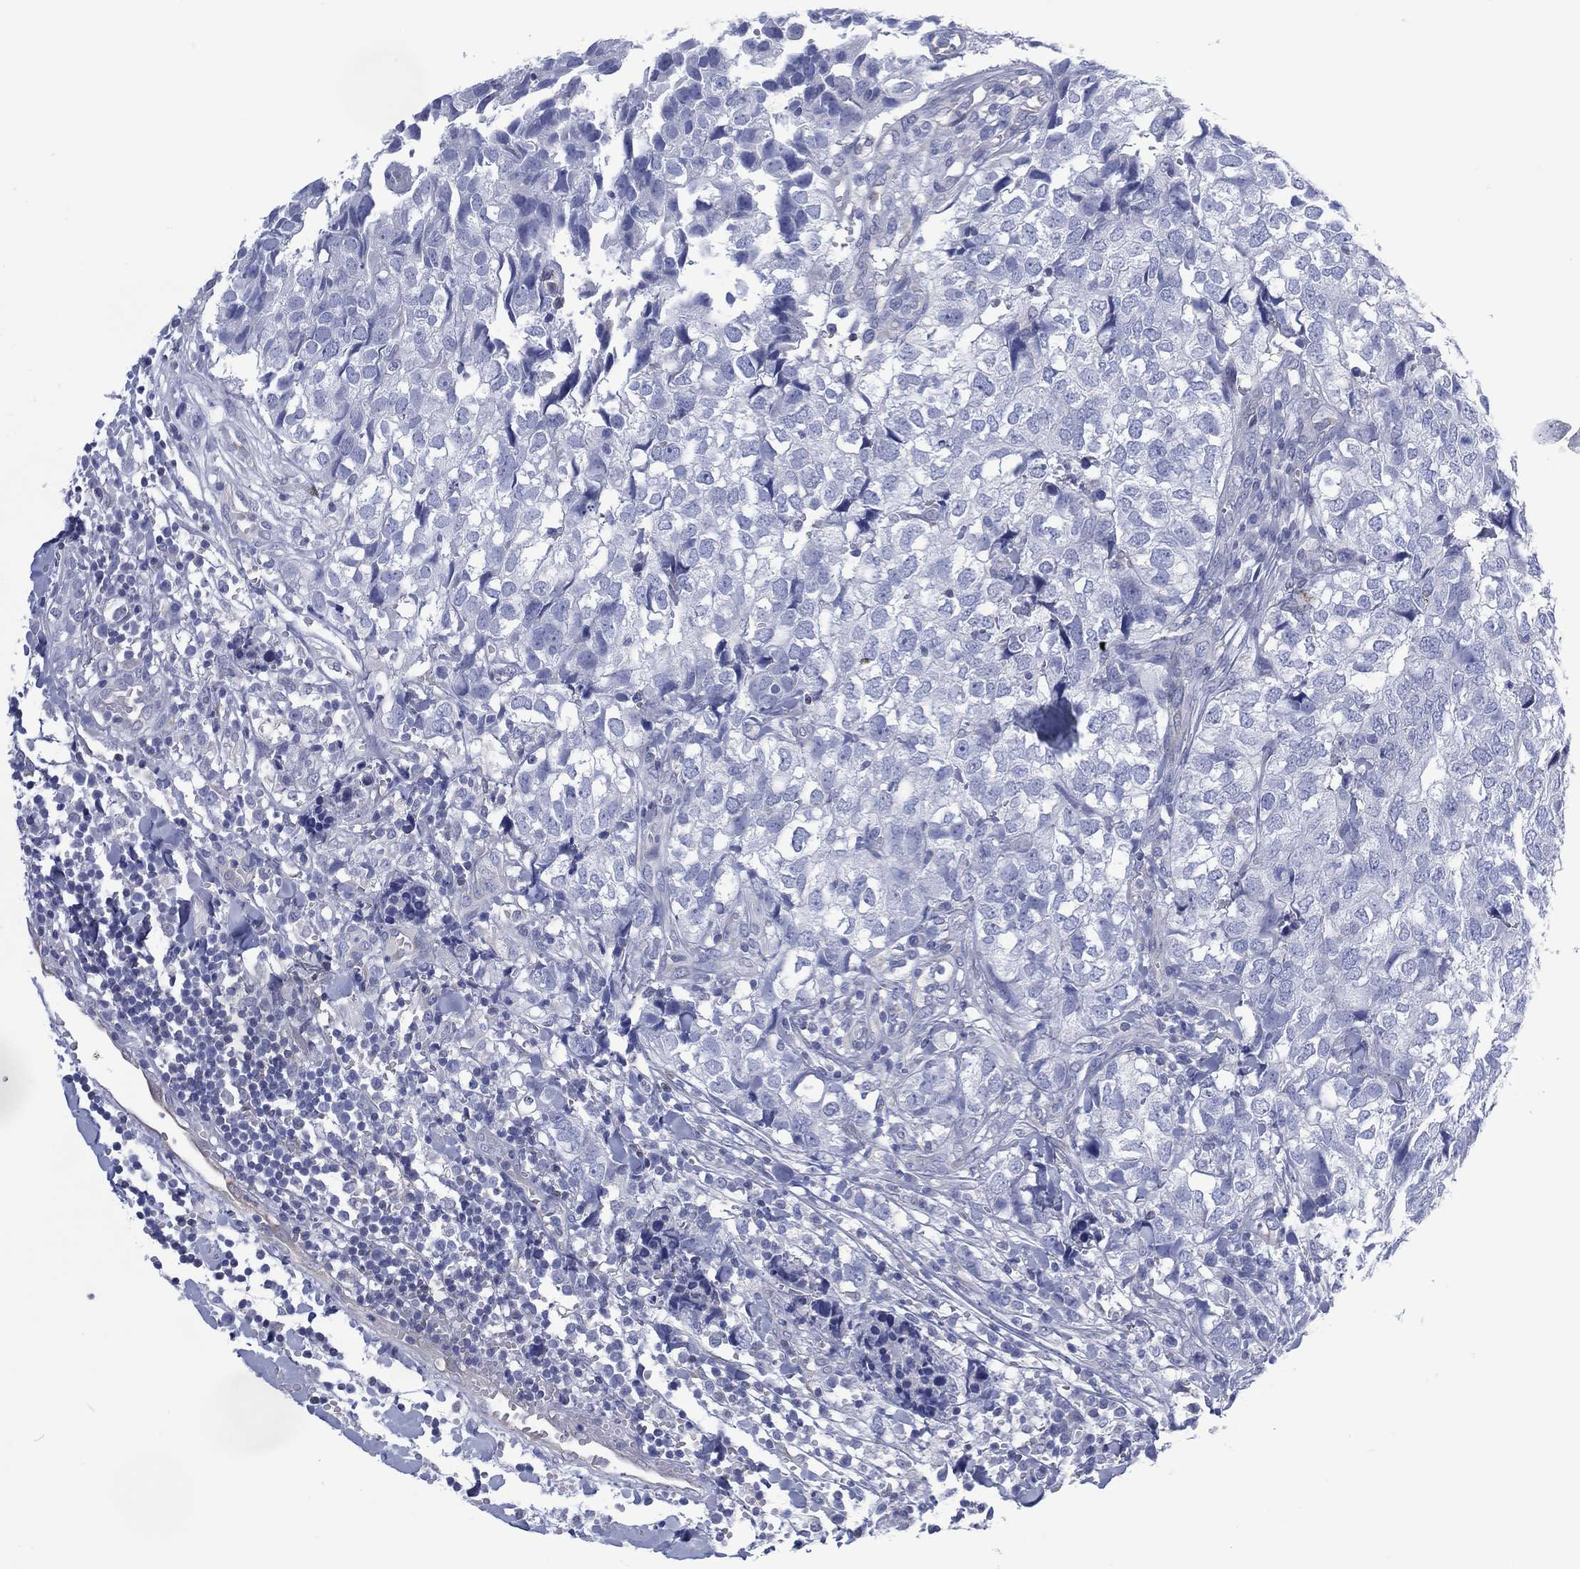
{"staining": {"intensity": "negative", "quantity": "none", "location": "none"}, "tissue": "breast cancer", "cell_type": "Tumor cells", "image_type": "cancer", "snomed": [{"axis": "morphology", "description": "Duct carcinoma"}, {"axis": "topography", "description": "Breast"}], "caption": "Tumor cells show no significant protein expression in breast intraductal carcinoma. (Immunohistochemistry, brightfield microscopy, high magnification).", "gene": "DDI1", "patient": {"sex": "female", "age": 30}}